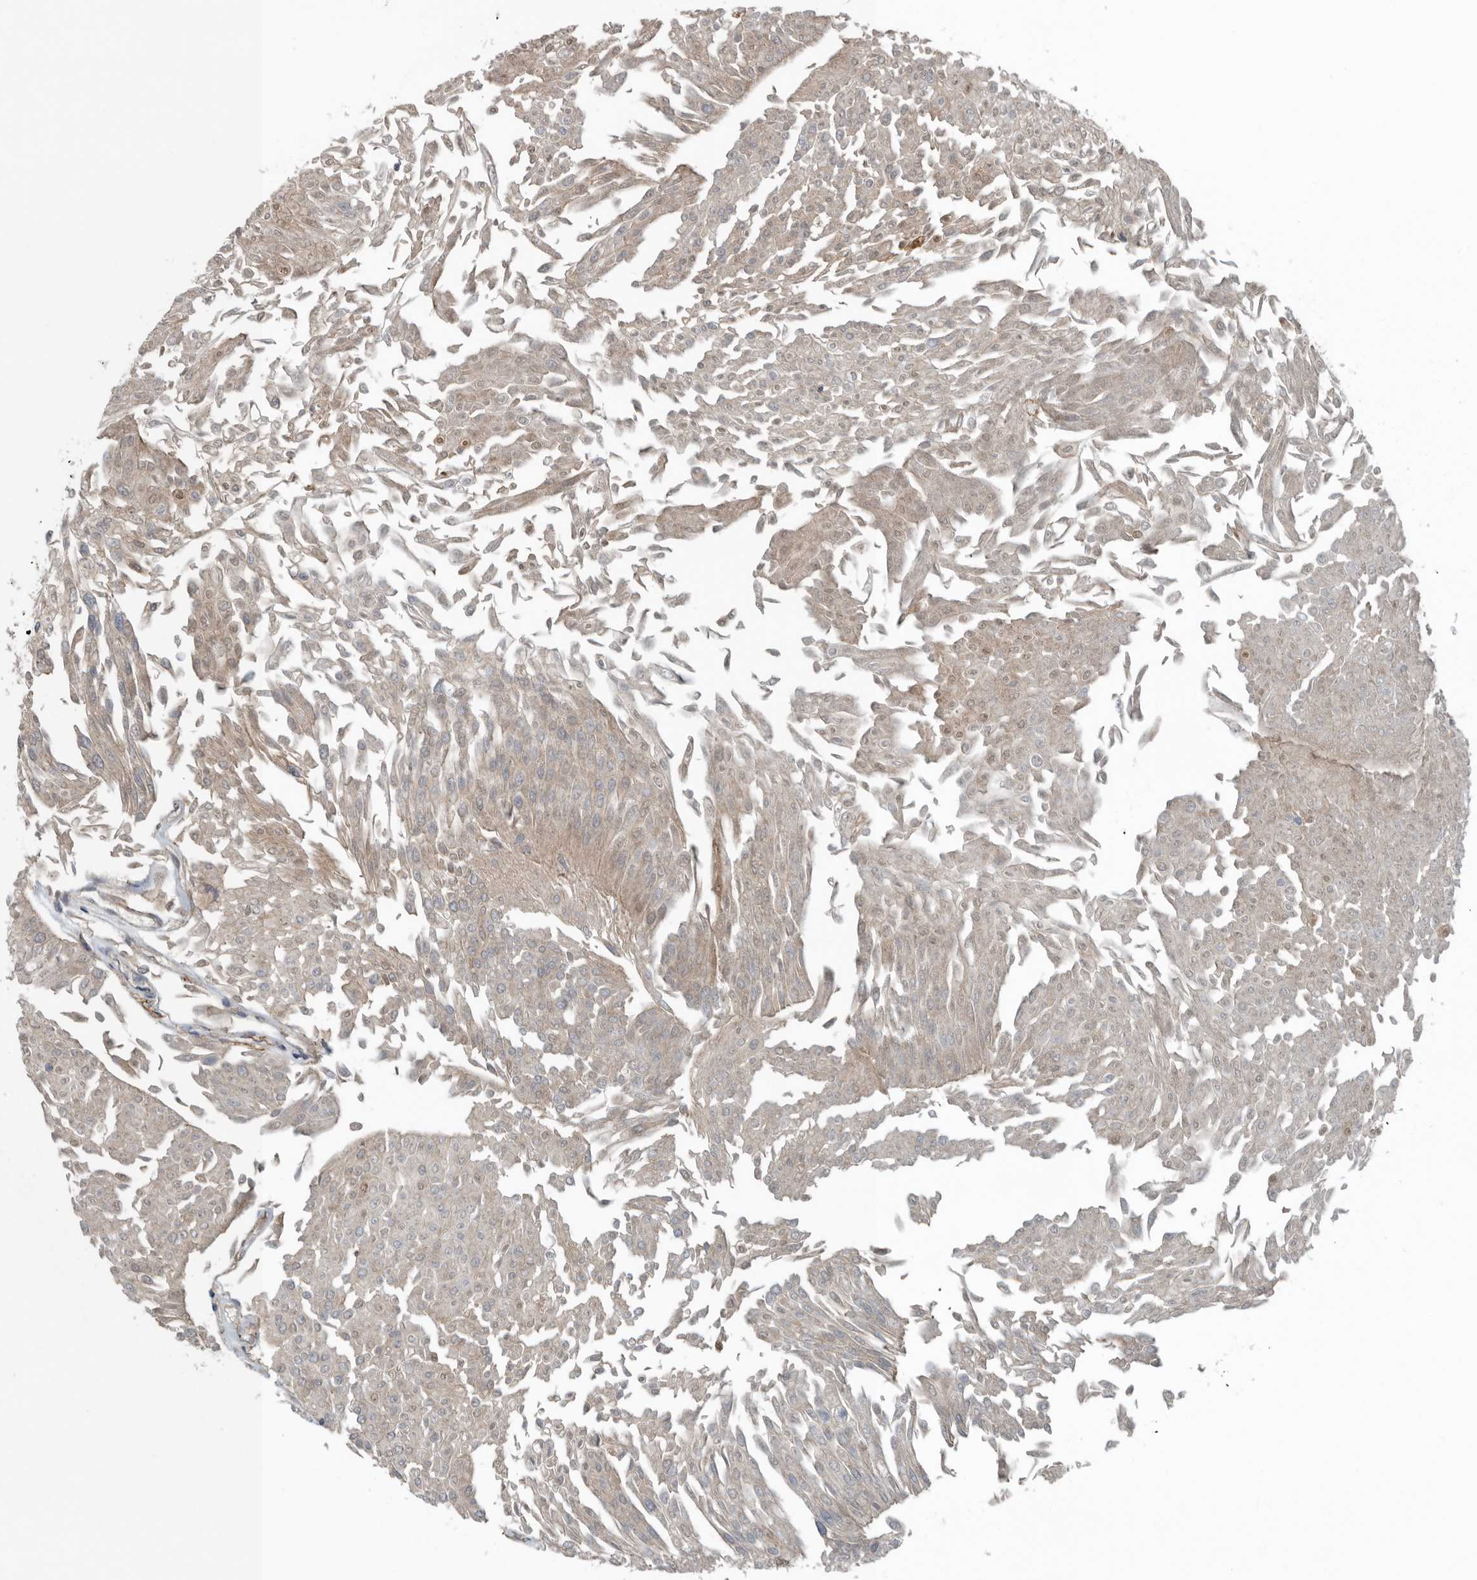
{"staining": {"intensity": "weak", "quantity": "<25%", "location": "cytoplasmic/membranous"}, "tissue": "urothelial cancer", "cell_type": "Tumor cells", "image_type": "cancer", "snomed": [{"axis": "morphology", "description": "Urothelial carcinoma, Low grade"}, {"axis": "topography", "description": "Urinary bladder"}], "caption": "The image exhibits no staining of tumor cells in urothelial cancer.", "gene": "AMFR", "patient": {"sex": "male", "age": 67}}